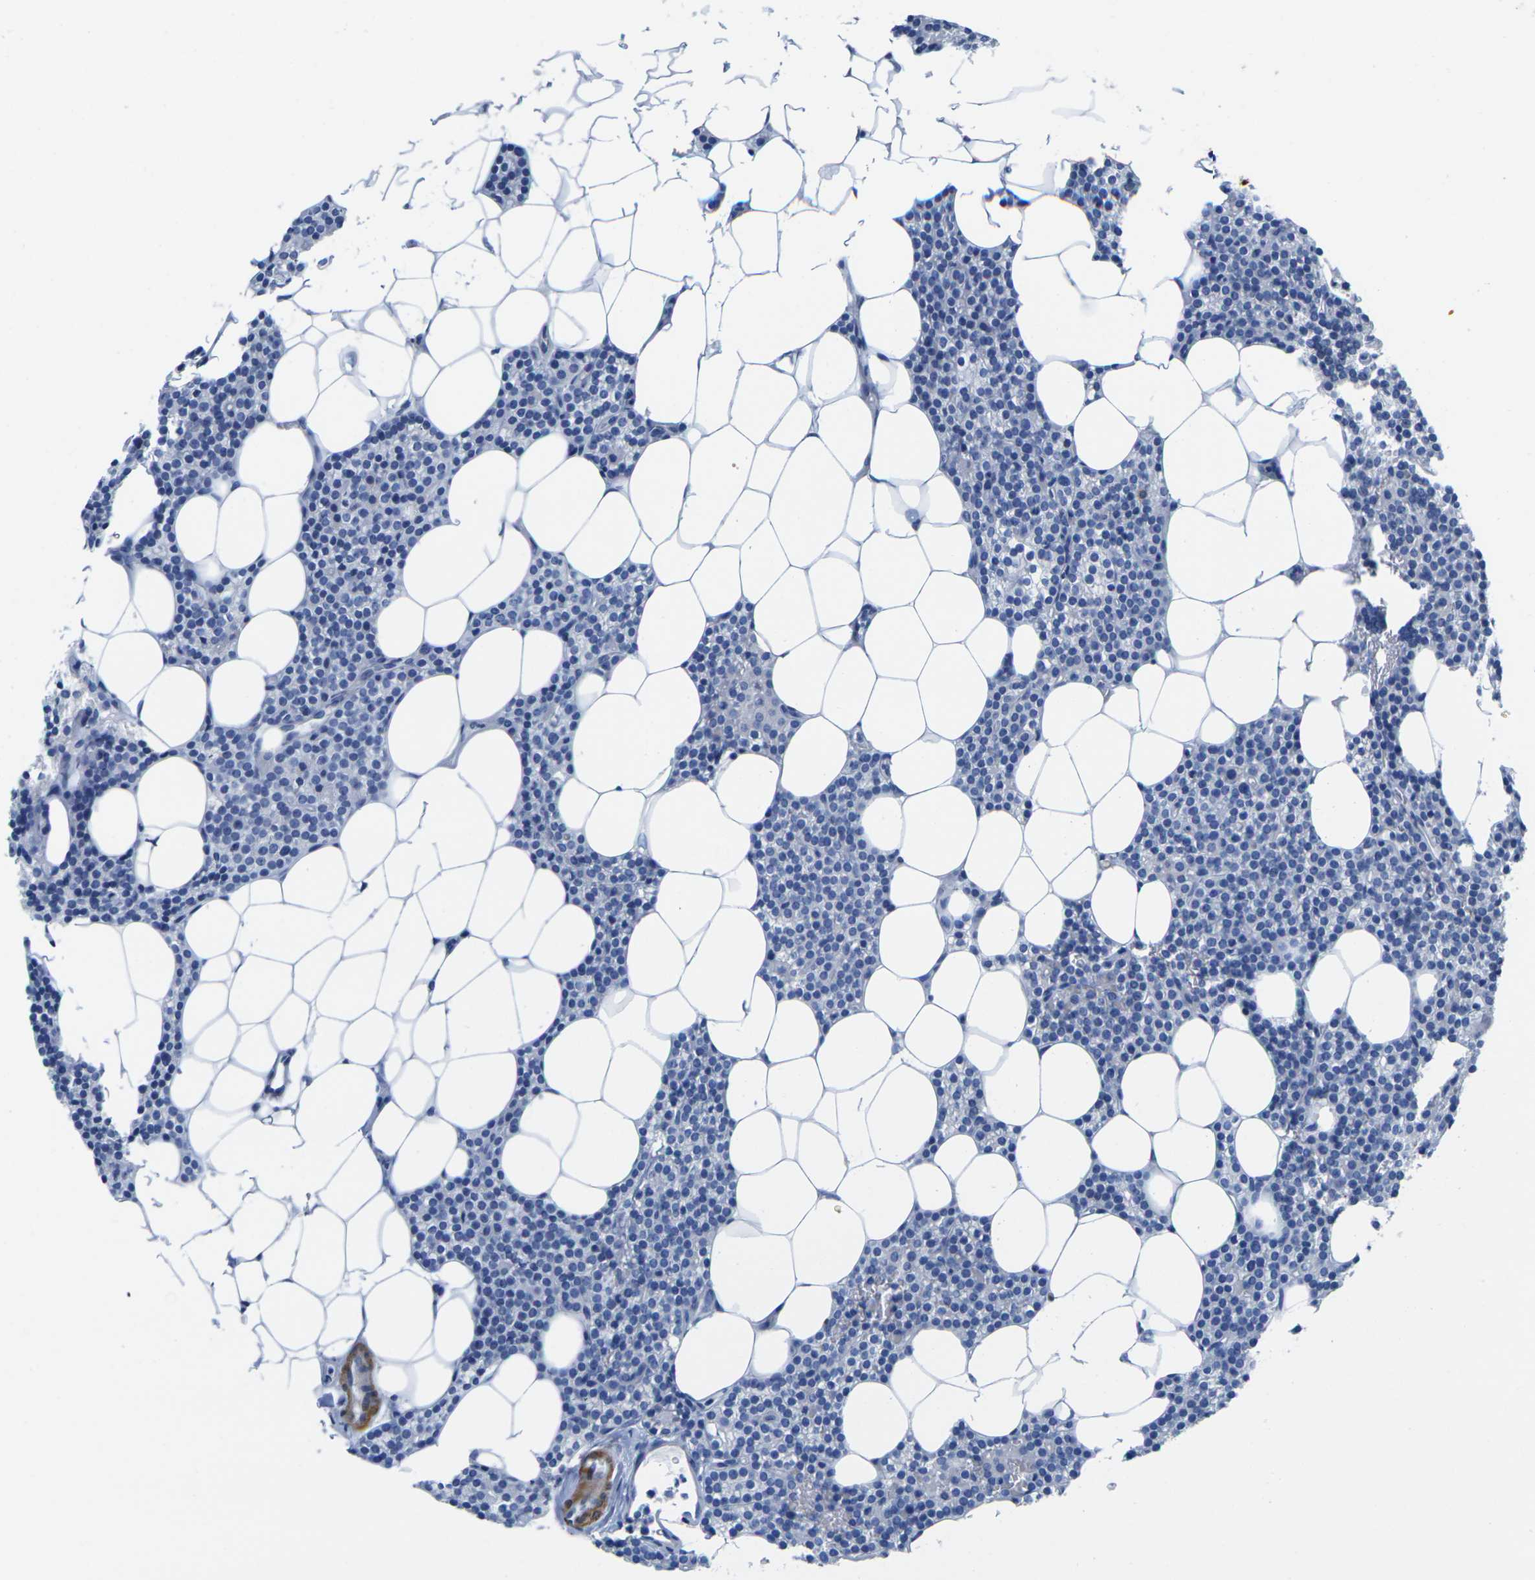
{"staining": {"intensity": "negative", "quantity": "none", "location": "none"}, "tissue": "parathyroid gland", "cell_type": "Glandular cells", "image_type": "normal", "snomed": [{"axis": "morphology", "description": "Normal tissue, NOS"}, {"axis": "morphology", "description": "Adenoma, NOS"}, {"axis": "topography", "description": "Parathyroid gland"}], "caption": "An IHC micrograph of unremarkable parathyroid gland is shown. There is no staining in glandular cells of parathyroid gland.", "gene": "CNN1", "patient": {"sex": "female", "age": 51}}